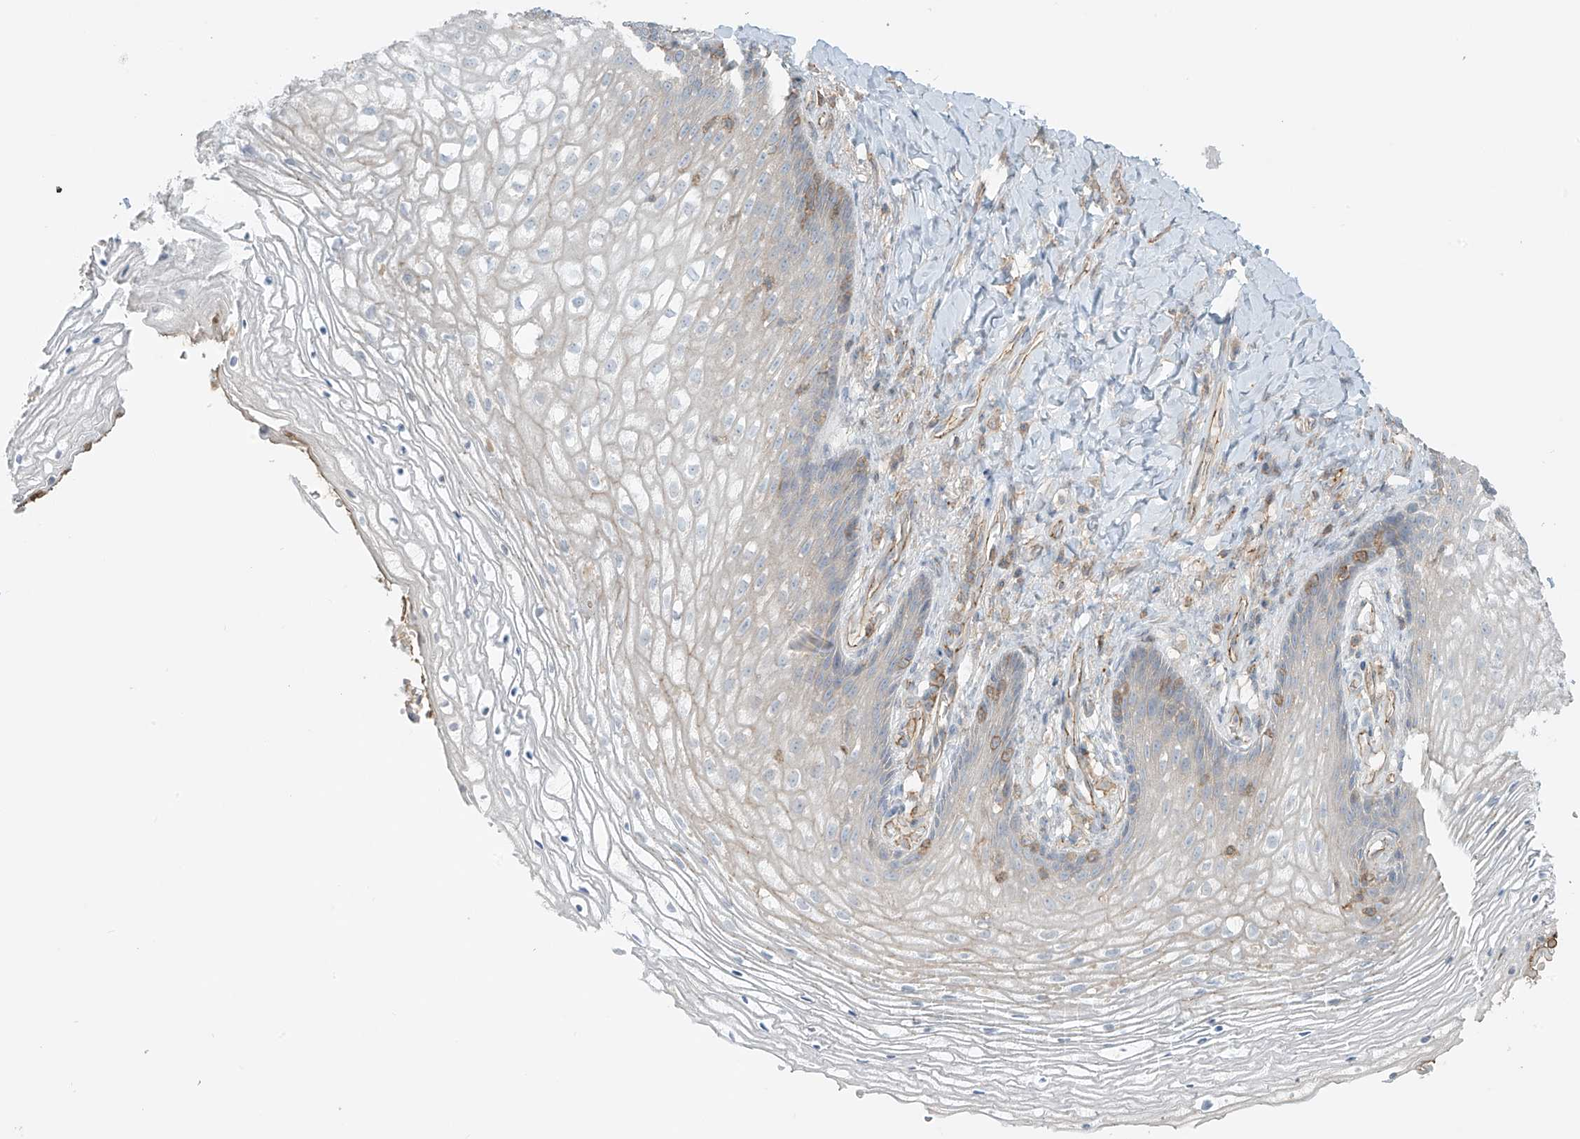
{"staining": {"intensity": "negative", "quantity": "none", "location": "none"}, "tissue": "vagina", "cell_type": "Squamous epithelial cells", "image_type": "normal", "snomed": [{"axis": "morphology", "description": "Normal tissue, NOS"}, {"axis": "topography", "description": "Vagina"}], "caption": "Immunohistochemical staining of normal vagina shows no significant staining in squamous epithelial cells.", "gene": "SLC9A2", "patient": {"sex": "female", "age": 60}}